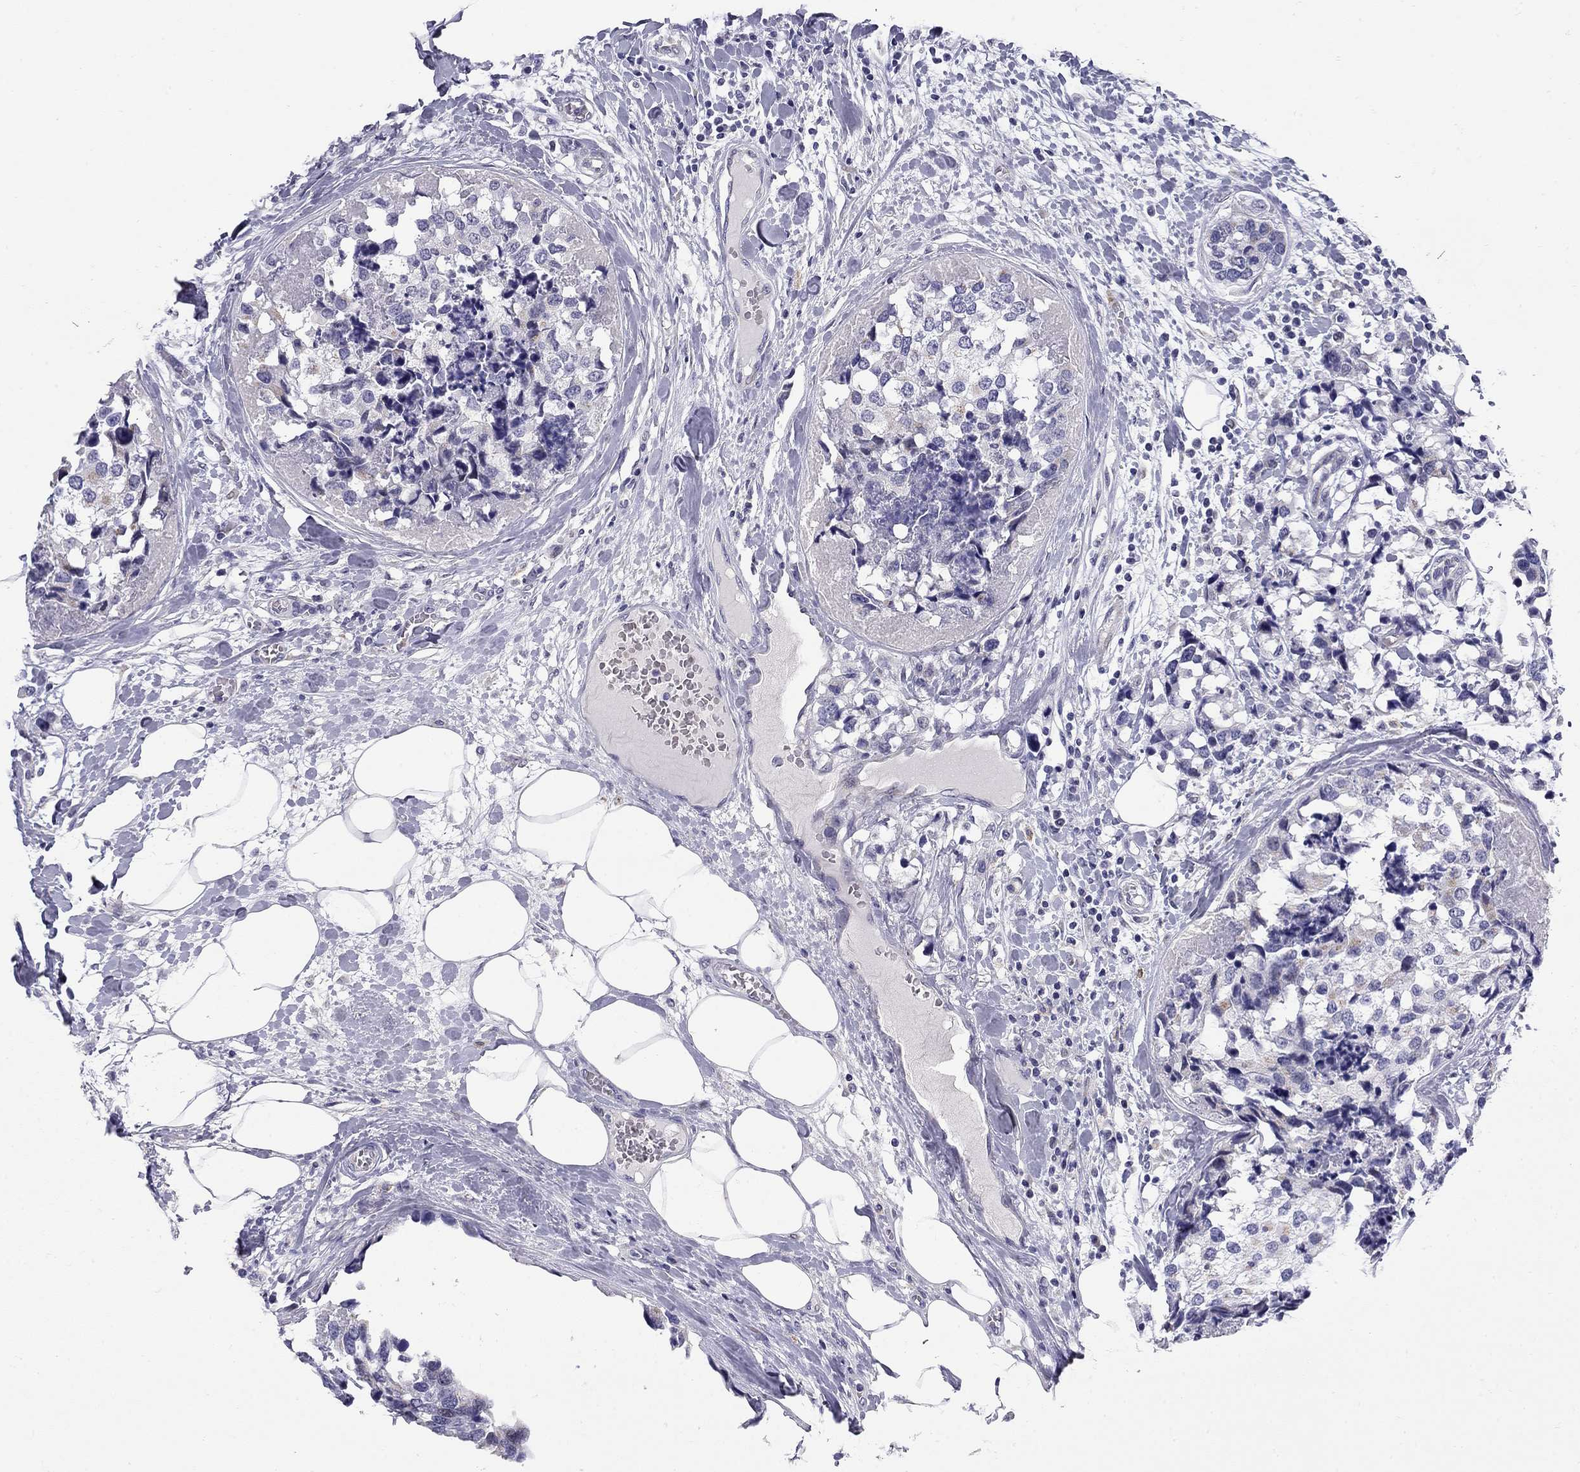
{"staining": {"intensity": "negative", "quantity": "none", "location": "none"}, "tissue": "breast cancer", "cell_type": "Tumor cells", "image_type": "cancer", "snomed": [{"axis": "morphology", "description": "Lobular carcinoma"}, {"axis": "topography", "description": "Breast"}], "caption": "There is no significant positivity in tumor cells of breast cancer (lobular carcinoma).", "gene": "C8orf88", "patient": {"sex": "female", "age": 59}}